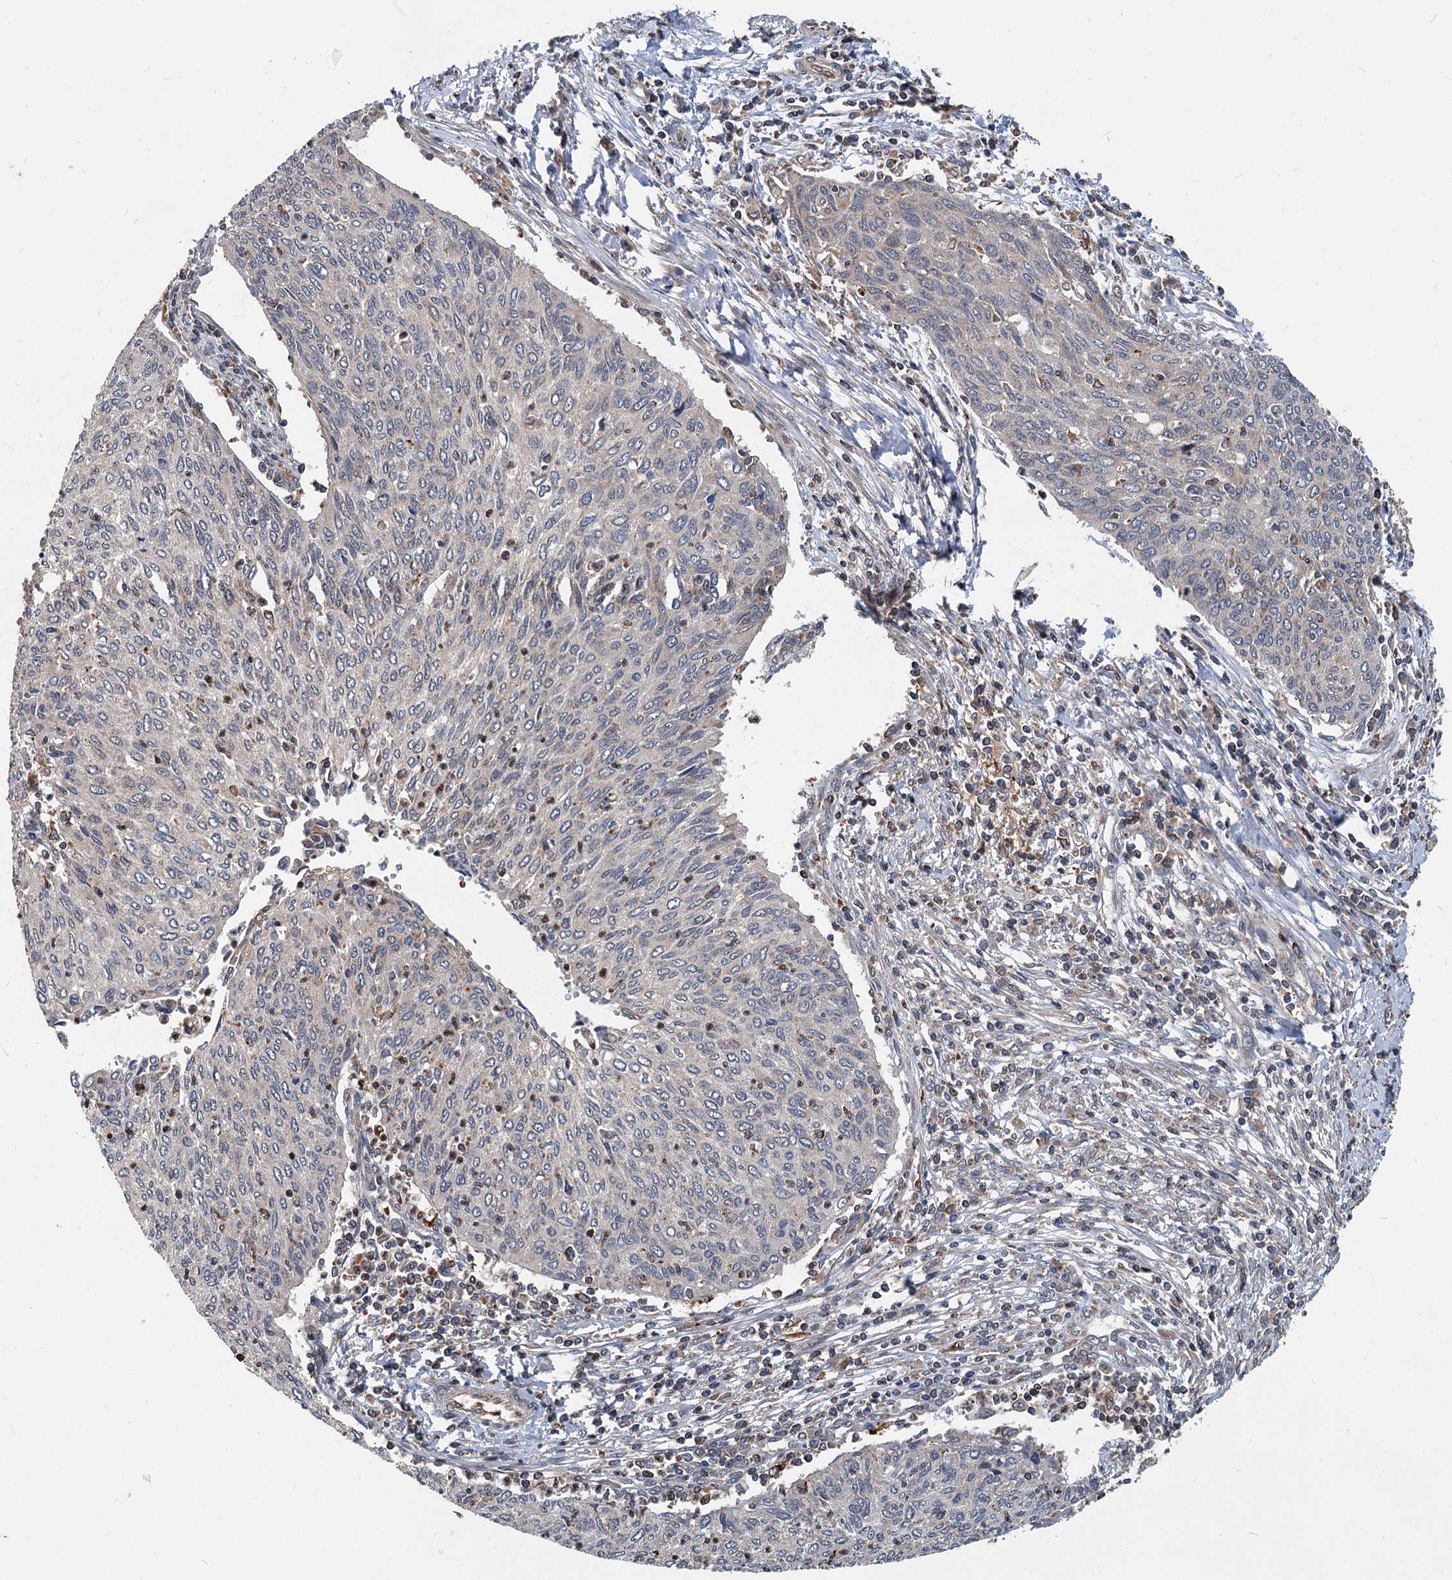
{"staining": {"intensity": "weak", "quantity": "<25%", "location": "cytoplasmic/membranous"}, "tissue": "cervical cancer", "cell_type": "Tumor cells", "image_type": "cancer", "snomed": [{"axis": "morphology", "description": "Squamous cell carcinoma, NOS"}, {"axis": "topography", "description": "Cervix"}], "caption": "Photomicrograph shows no protein staining in tumor cells of cervical cancer (squamous cell carcinoma) tissue.", "gene": "STIM1", "patient": {"sex": "female", "age": 38}}